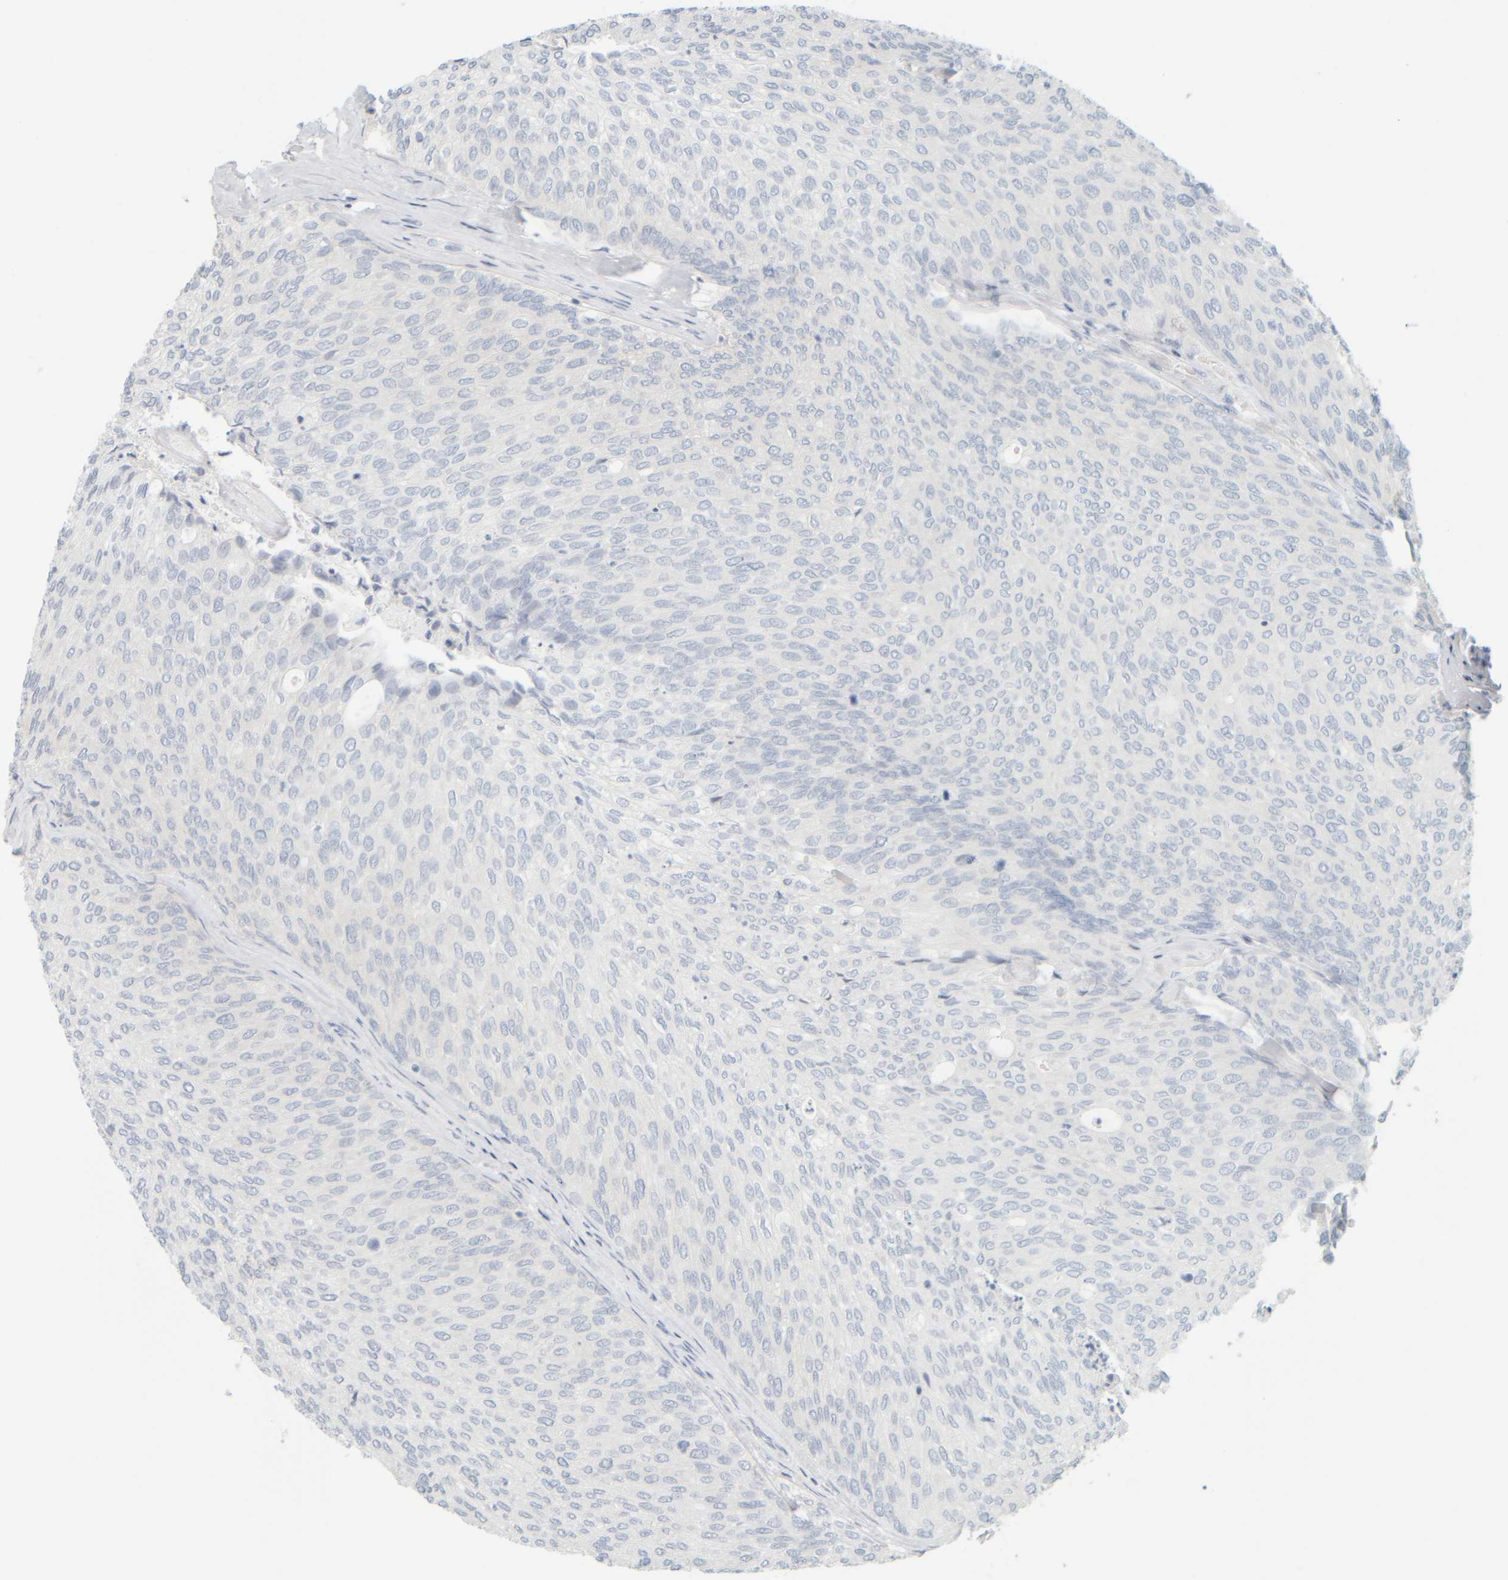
{"staining": {"intensity": "negative", "quantity": "none", "location": "none"}, "tissue": "urothelial cancer", "cell_type": "Tumor cells", "image_type": "cancer", "snomed": [{"axis": "morphology", "description": "Urothelial carcinoma, Low grade"}, {"axis": "topography", "description": "Urinary bladder"}], "caption": "IHC of human urothelial cancer demonstrates no positivity in tumor cells.", "gene": "PTGES3L-AARSD1", "patient": {"sex": "female", "age": 79}}